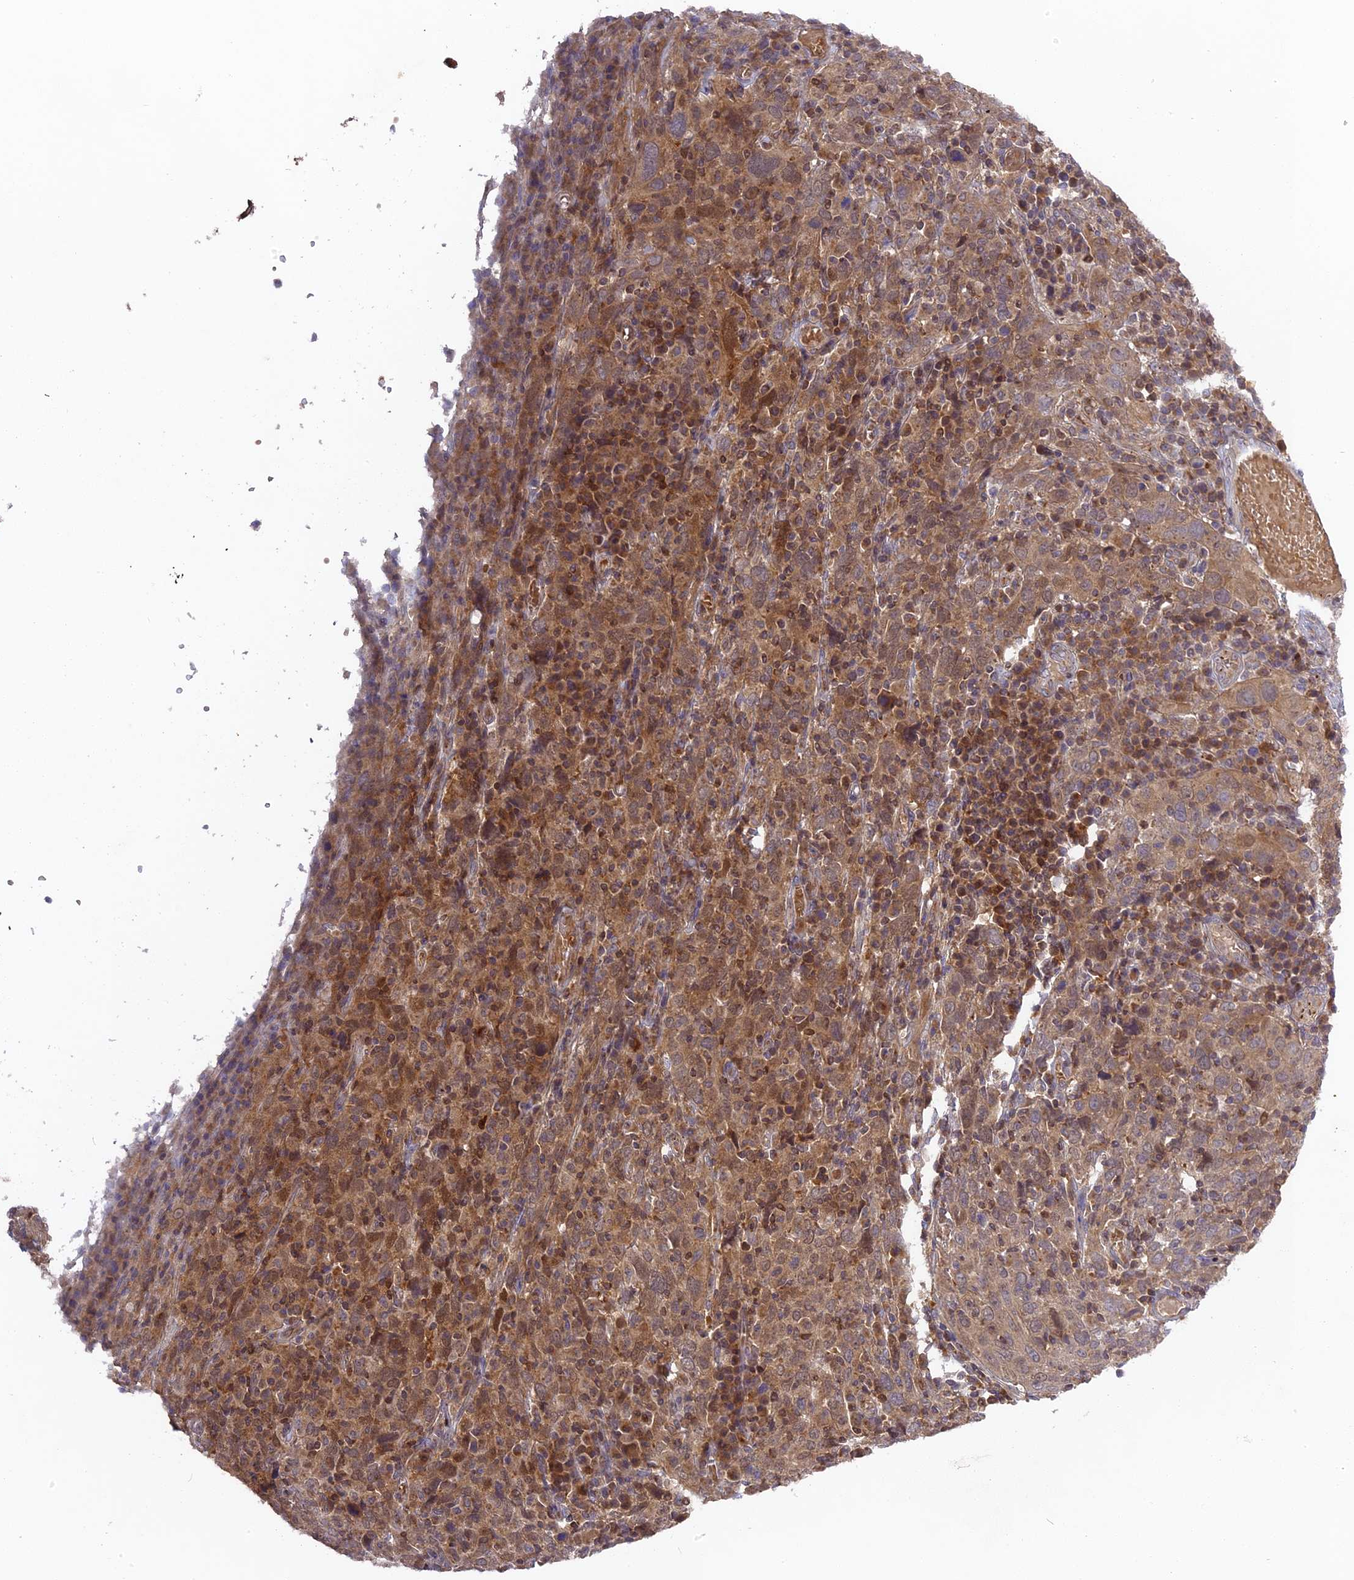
{"staining": {"intensity": "moderate", "quantity": ">75%", "location": "cytoplasmic/membranous"}, "tissue": "cervical cancer", "cell_type": "Tumor cells", "image_type": "cancer", "snomed": [{"axis": "morphology", "description": "Squamous cell carcinoma, NOS"}, {"axis": "topography", "description": "Cervix"}], "caption": "Brown immunohistochemical staining in human squamous cell carcinoma (cervical) shows moderate cytoplasmic/membranous staining in approximately >75% of tumor cells.", "gene": "RPIA", "patient": {"sex": "female", "age": 46}}